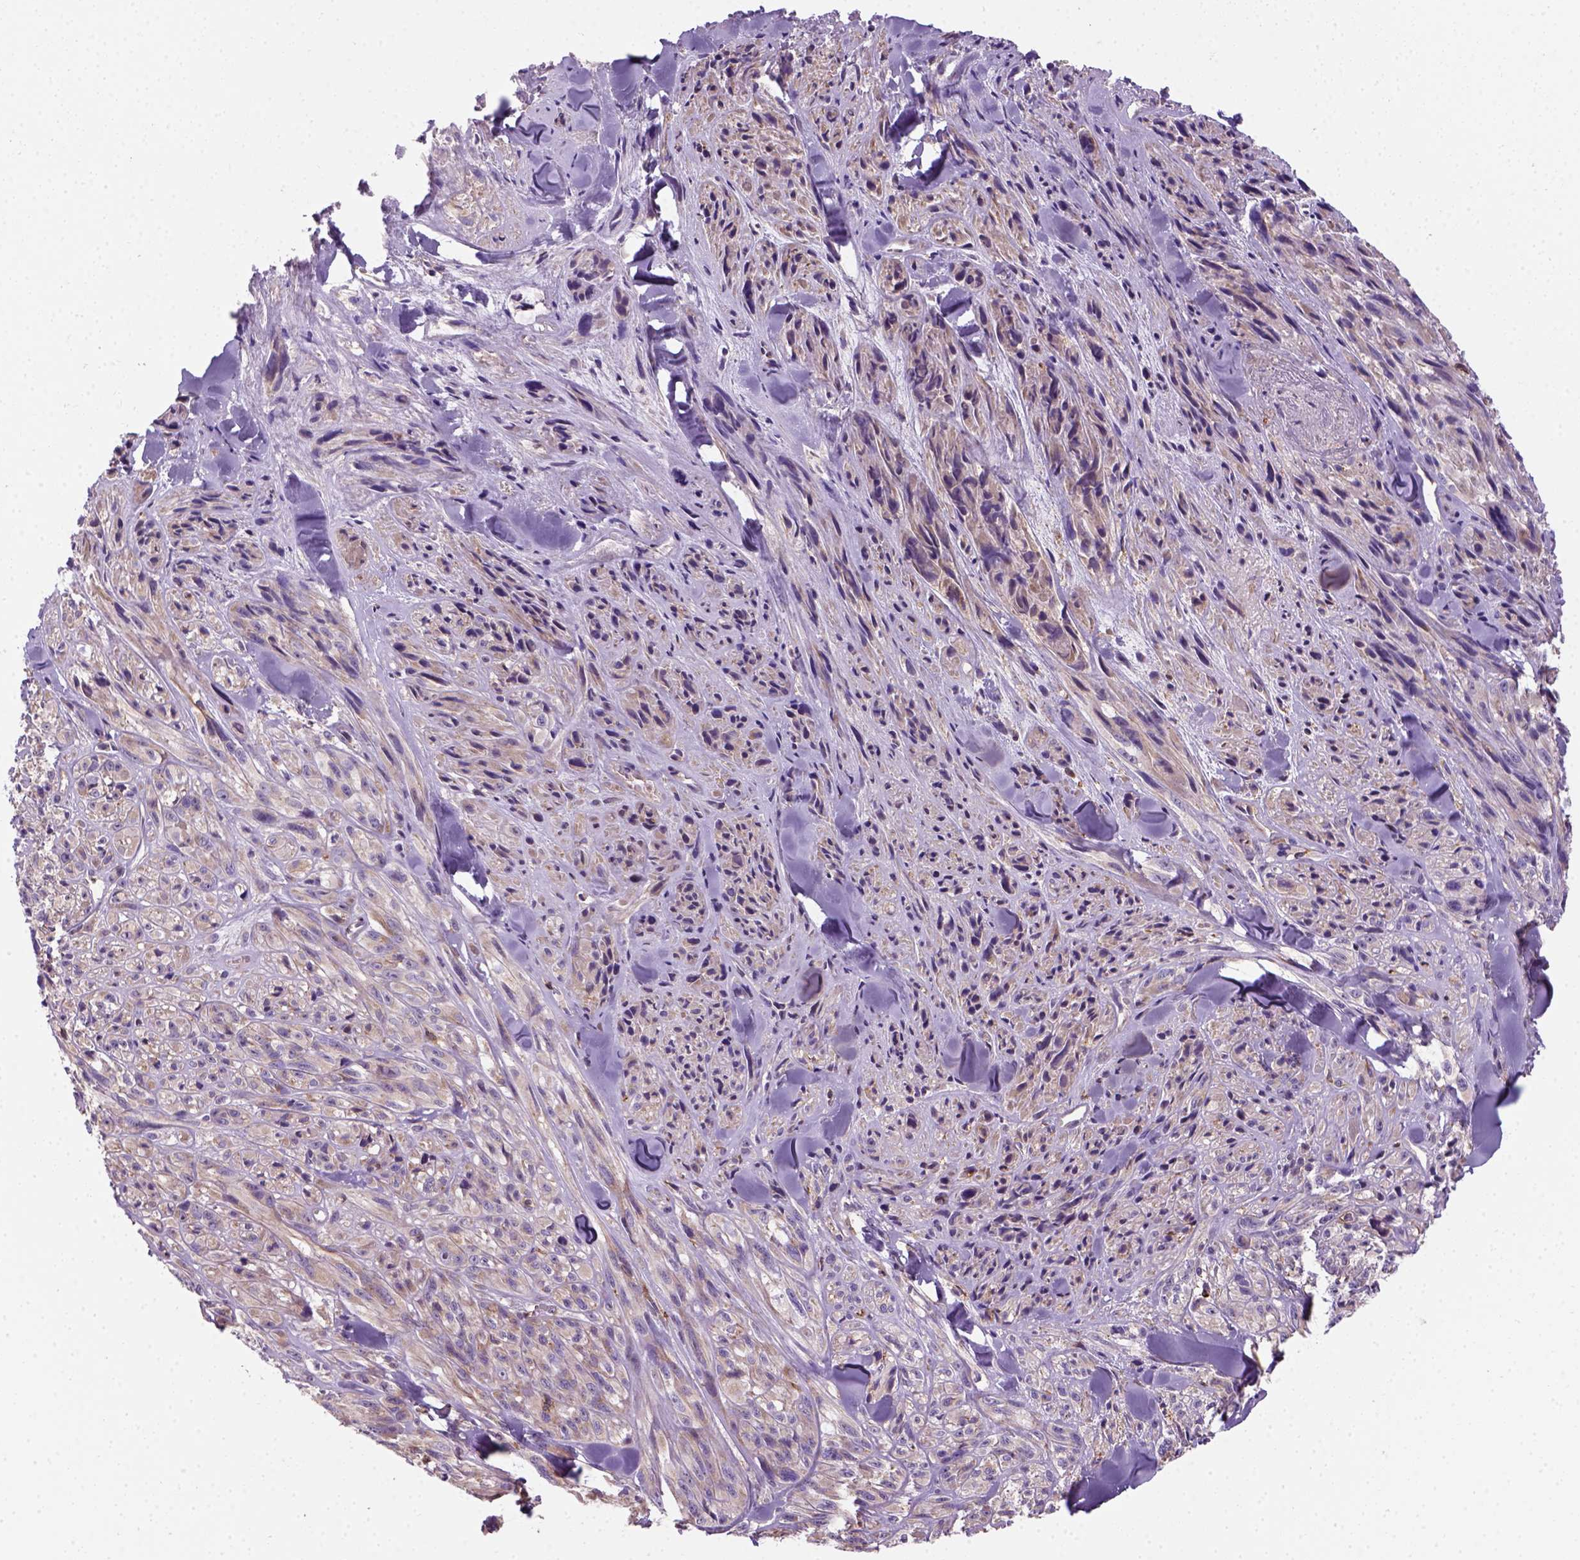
{"staining": {"intensity": "weak", "quantity": ">75%", "location": "cytoplasmic/membranous"}, "tissue": "melanoma", "cell_type": "Tumor cells", "image_type": "cancer", "snomed": [{"axis": "morphology", "description": "Malignant melanoma, NOS"}, {"axis": "topography", "description": "Skin"}], "caption": "About >75% of tumor cells in melanoma show weak cytoplasmic/membranous protein staining as visualized by brown immunohistochemical staining.", "gene": "GPRC5D", "patient": {"sex": "male", "age": 67}}